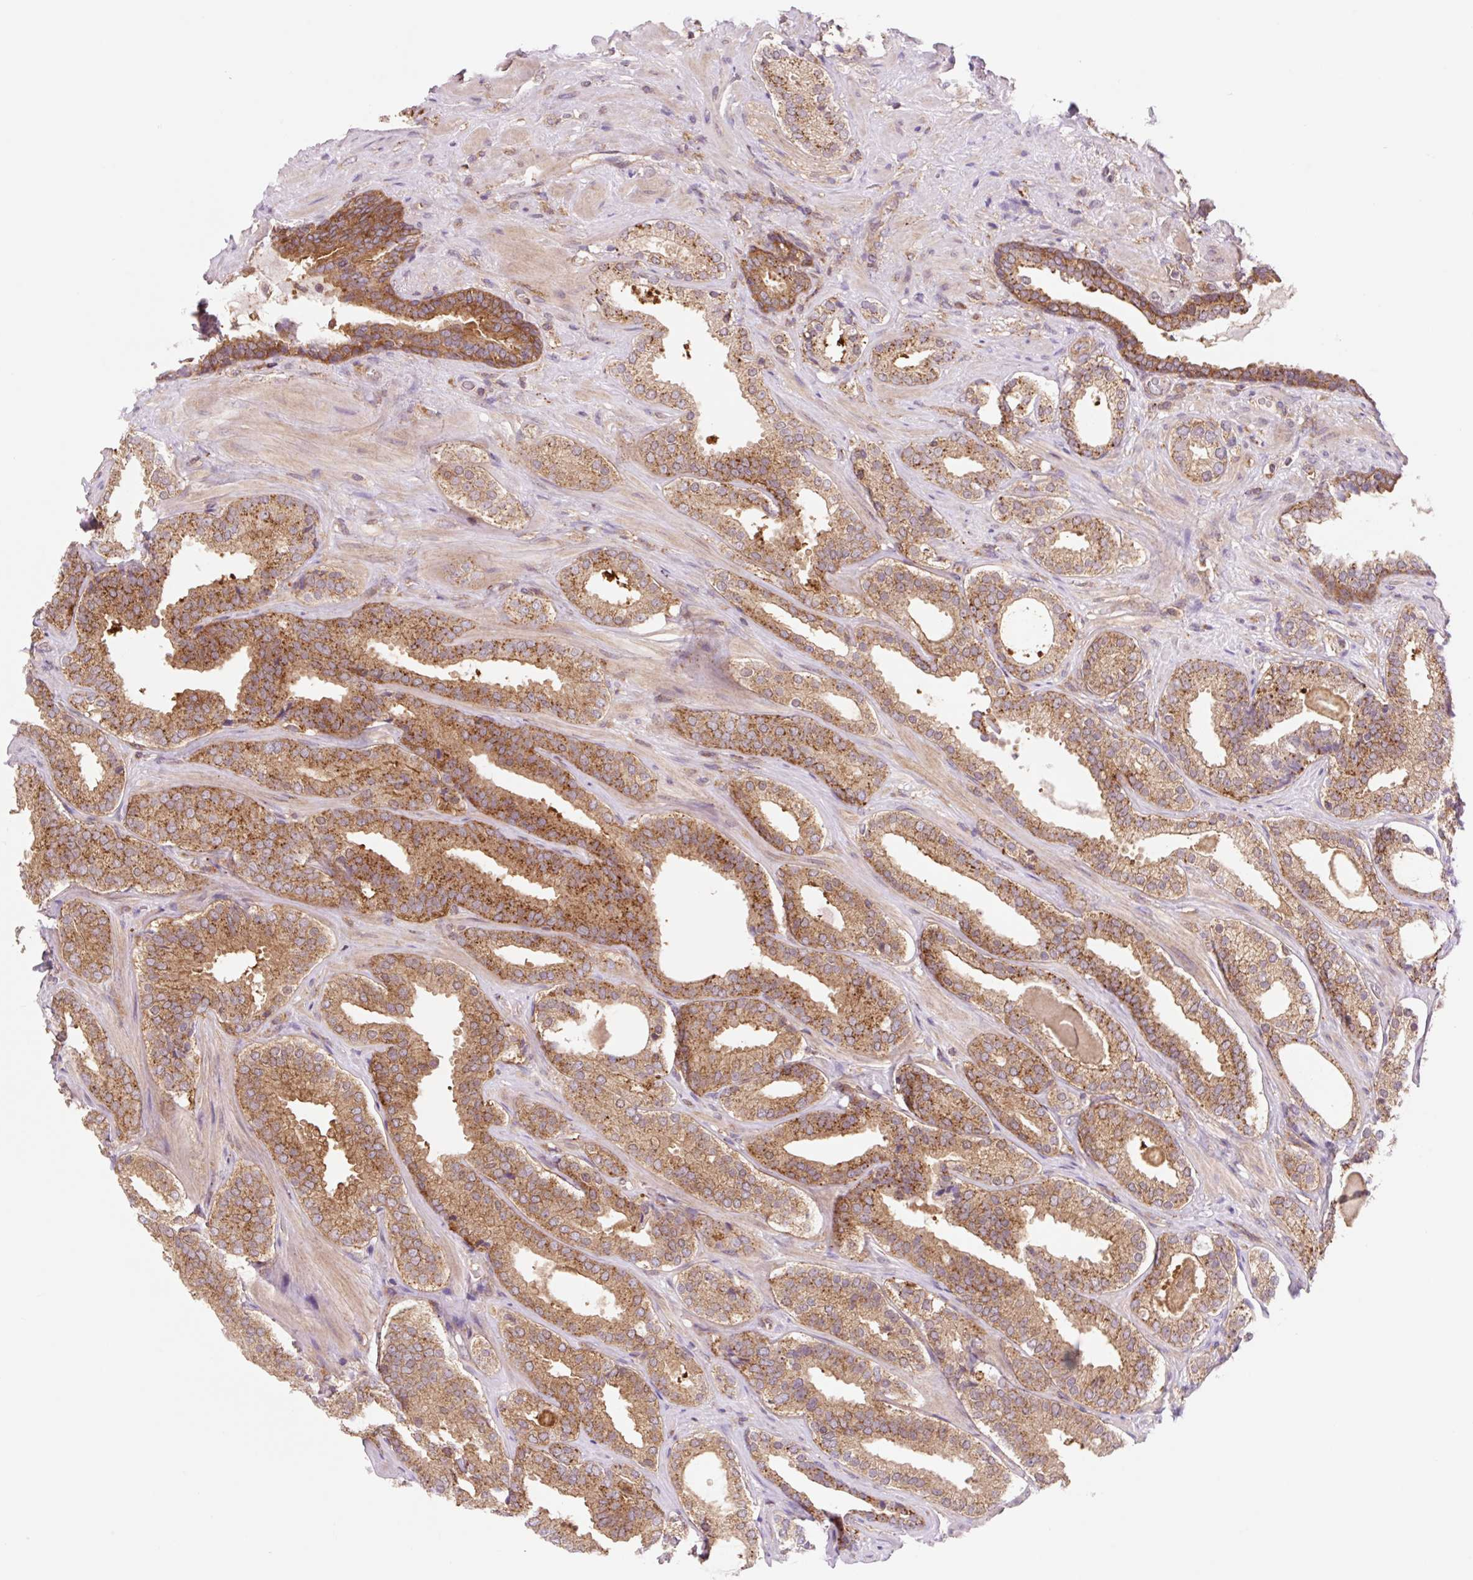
{"staining": {"intensity": "strong", "quantity": "25%-75%", "location": "cytoplasmic/membranous"}, "tissue": "prostate cancer", "cell_type": "Tumor cells", "image_type": "cancer", "snomed": [{"axis": "morphology", "description": "Adenocarcinoma, High grade"}, {"axis": "topography", "description": "Prostate"}], "caption": "Tumor cells exhibit high levels of strong cytoplasmic/membranous positivity in about 25%-75% of cells in human prostate cancer.", "gene": "VPS4A", "patient": {"sex": "male", "age": 65}}